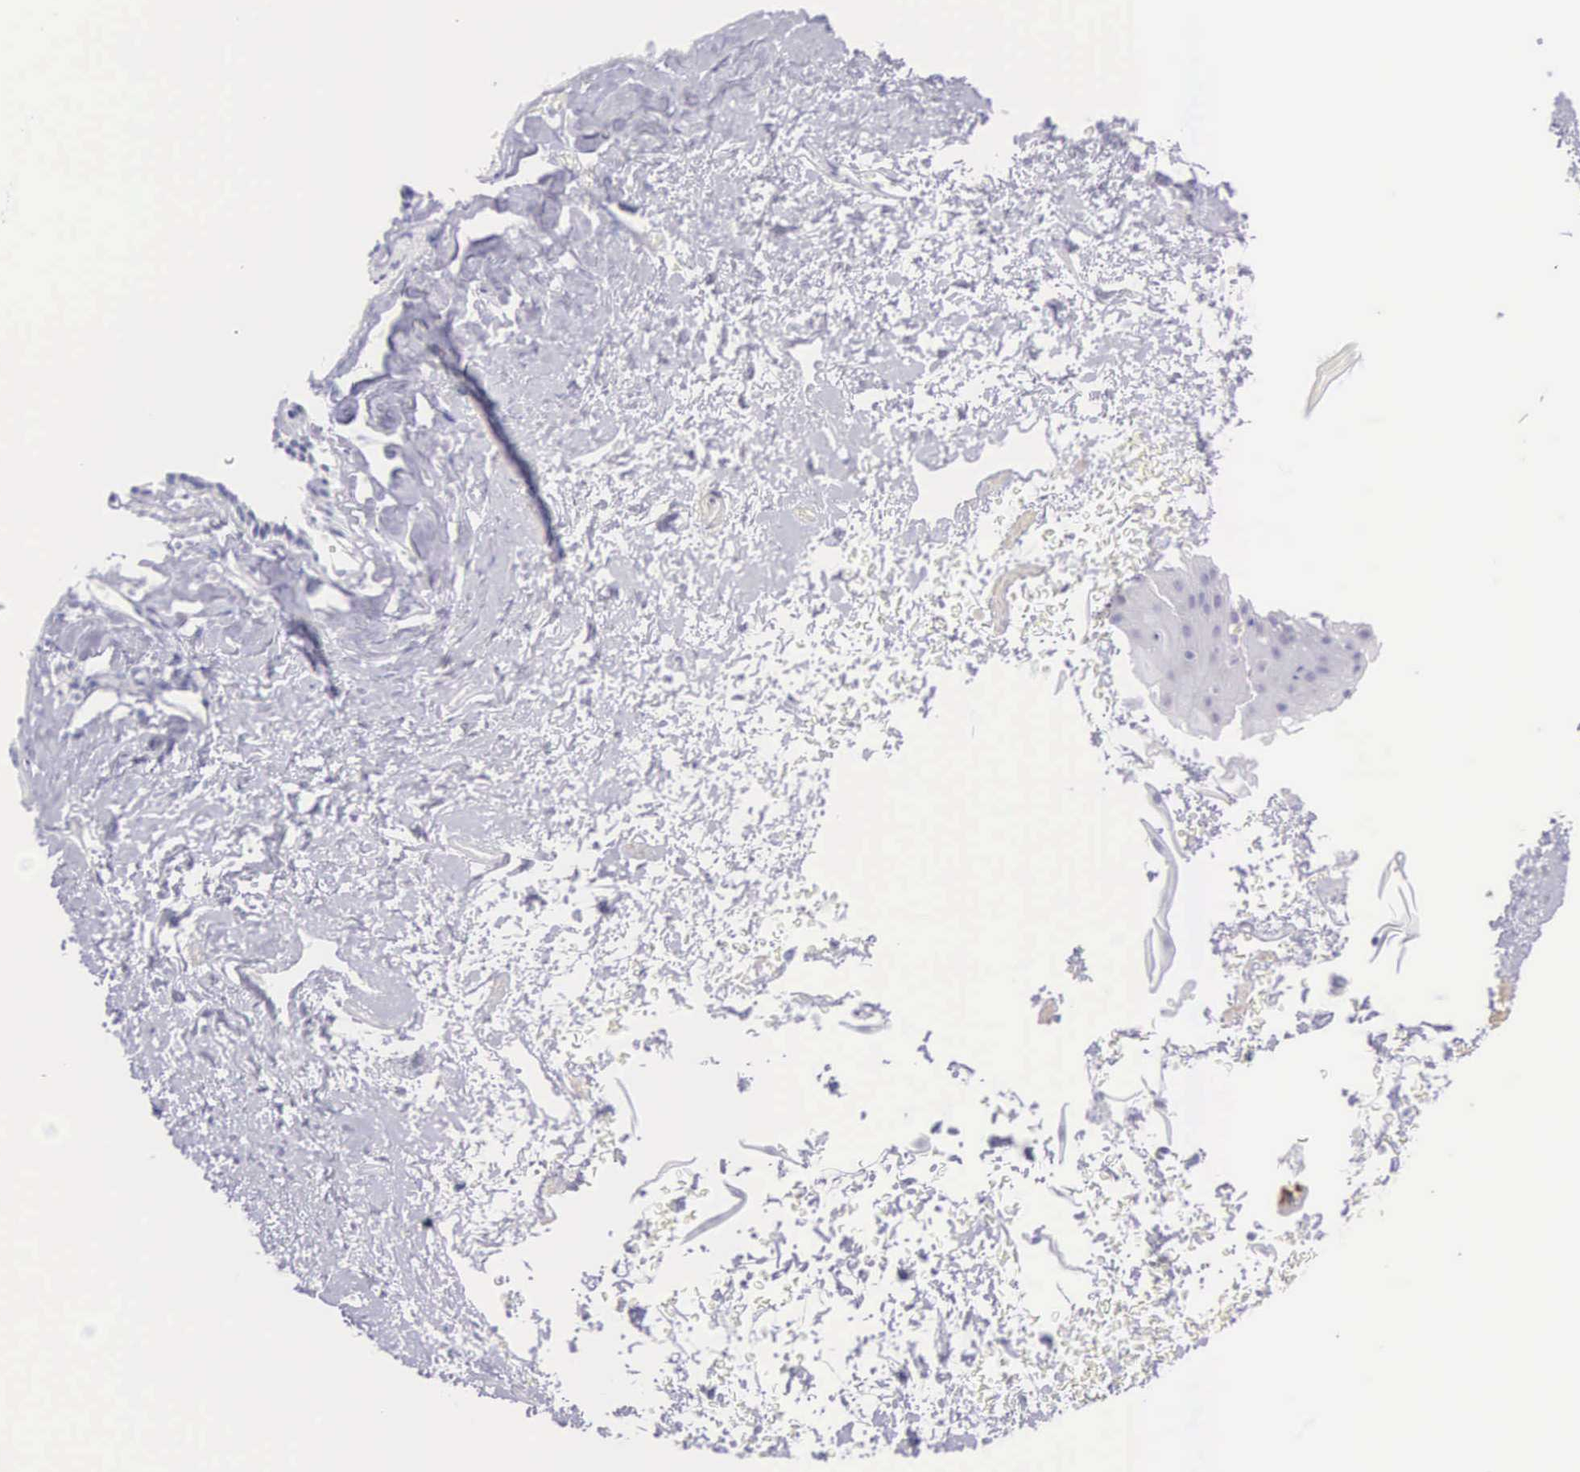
{"staining": {"intensity": "negative", "quantity": "none", "location": "none"}, "tissue": "esophagus", "cell_type": "Squamous epithelial cells", "image_type": "normal", "snomed": [{"axis": "morphology", "description": "Normal tissue, NOS"}, {"axis": "topography", "description": "Esophagus"}], "caption": "High power microscopy photomicrograph of an IHC micrograph of normal esophagus, revealing no significant expression in squamous epithelial cells. (DAB (3,3'-diaminobenzidine) immunohistochemistry, high magnification).", "gene": "ARFGAP3", "patient": {"sex": "female", "age": 61}}